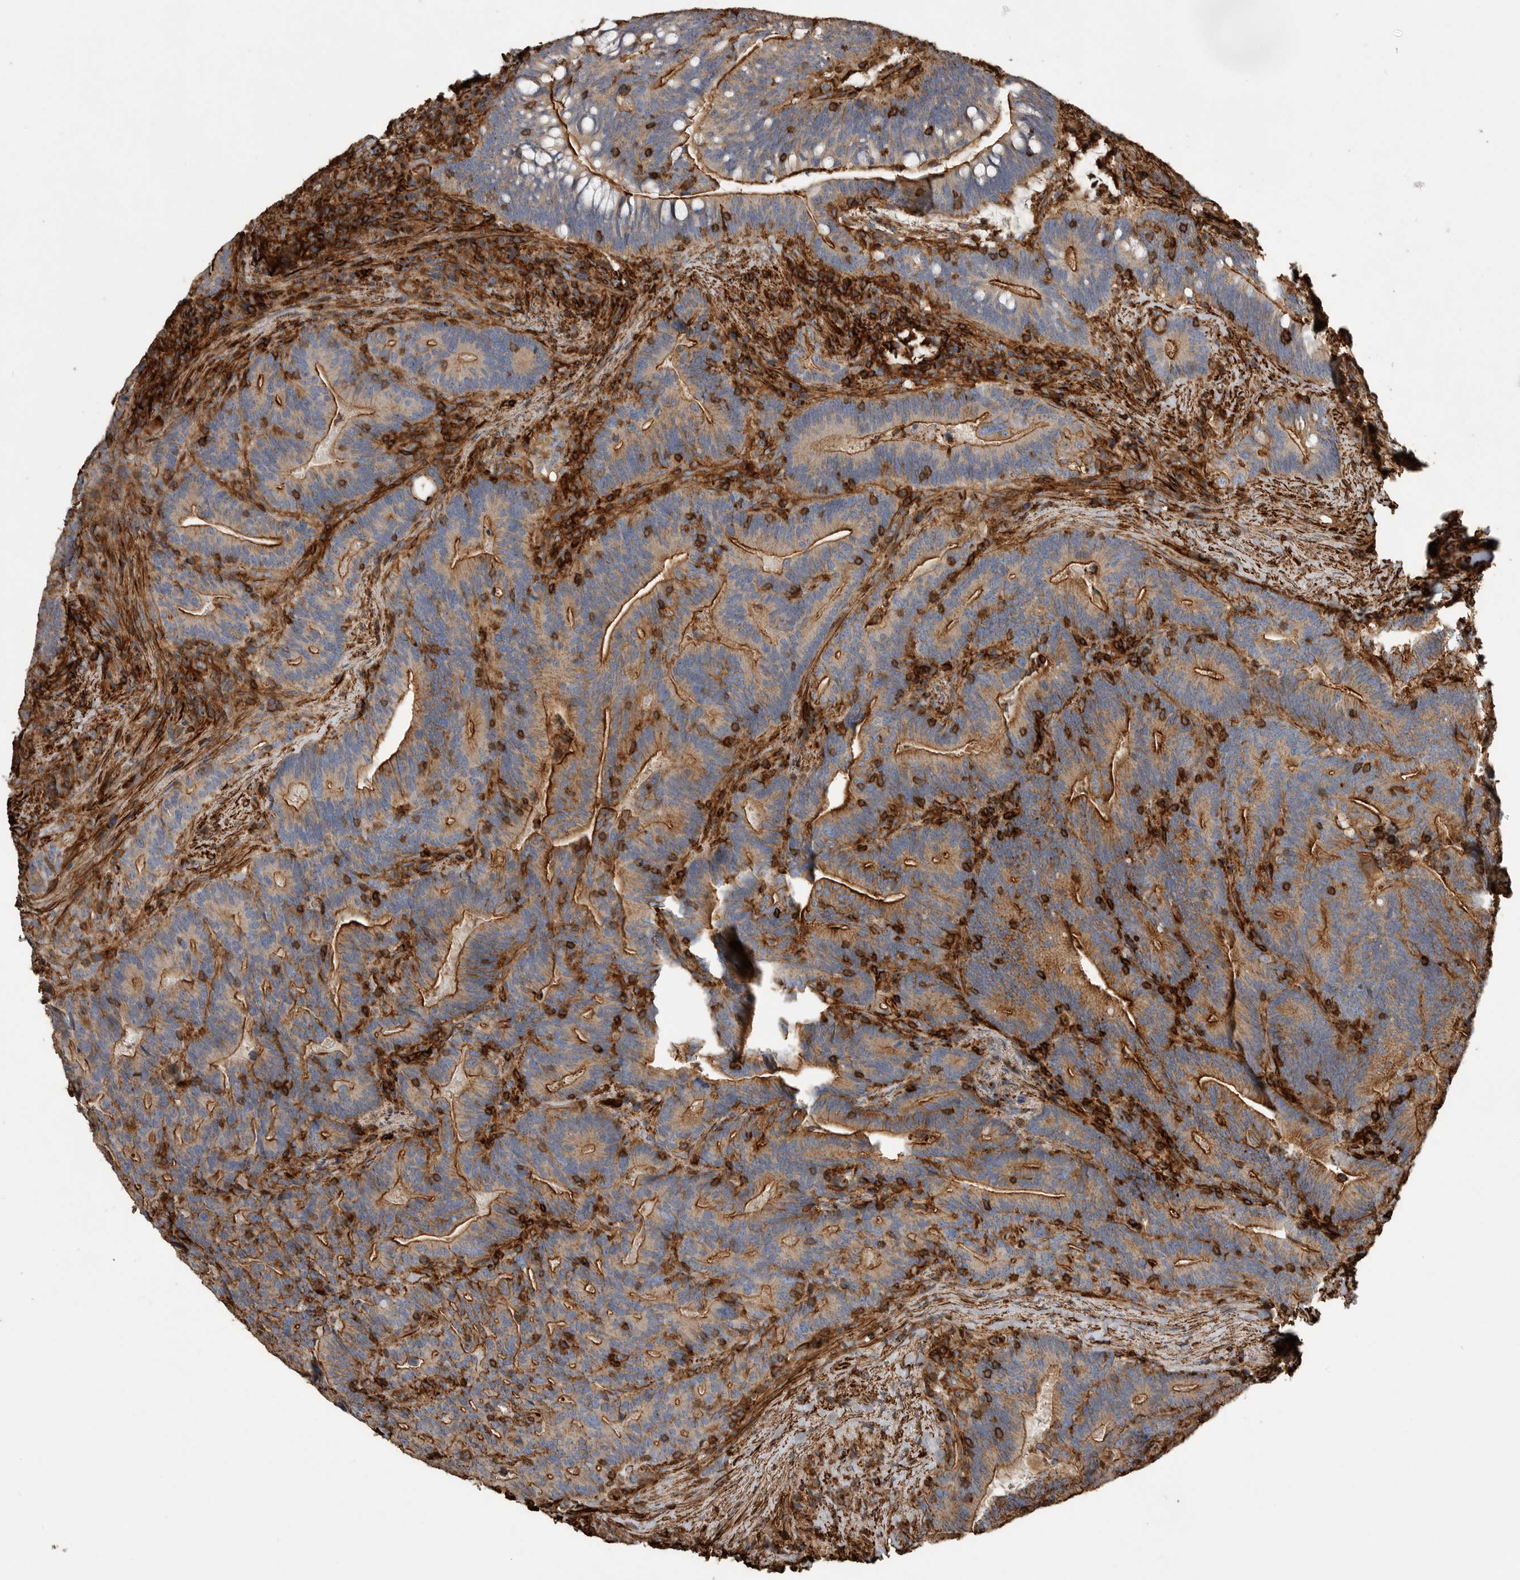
{"staining": {"intensity": "strong", "quantity": "25%-75%", "location": "cytoplasmic/membranous"}, "tissue": "colorectal cancer", "cell_type": "Tumor cells", "image_type": "cancer", "snomed": [{"axis": "morphology", "description": "Adenocarcinoma, NOS"}, {"axis": "topography", "description": "Colon"}], "caption": "Tumor cells display strong cytoplasmic/membranous expression in approximately 25%-75% of cells in colorectal cancer (adenocarcinoma). (IHC, brightfield microscopy, high magnification).", "gene": "GPER1", "patient": {"sex": "female", "age": 66}}